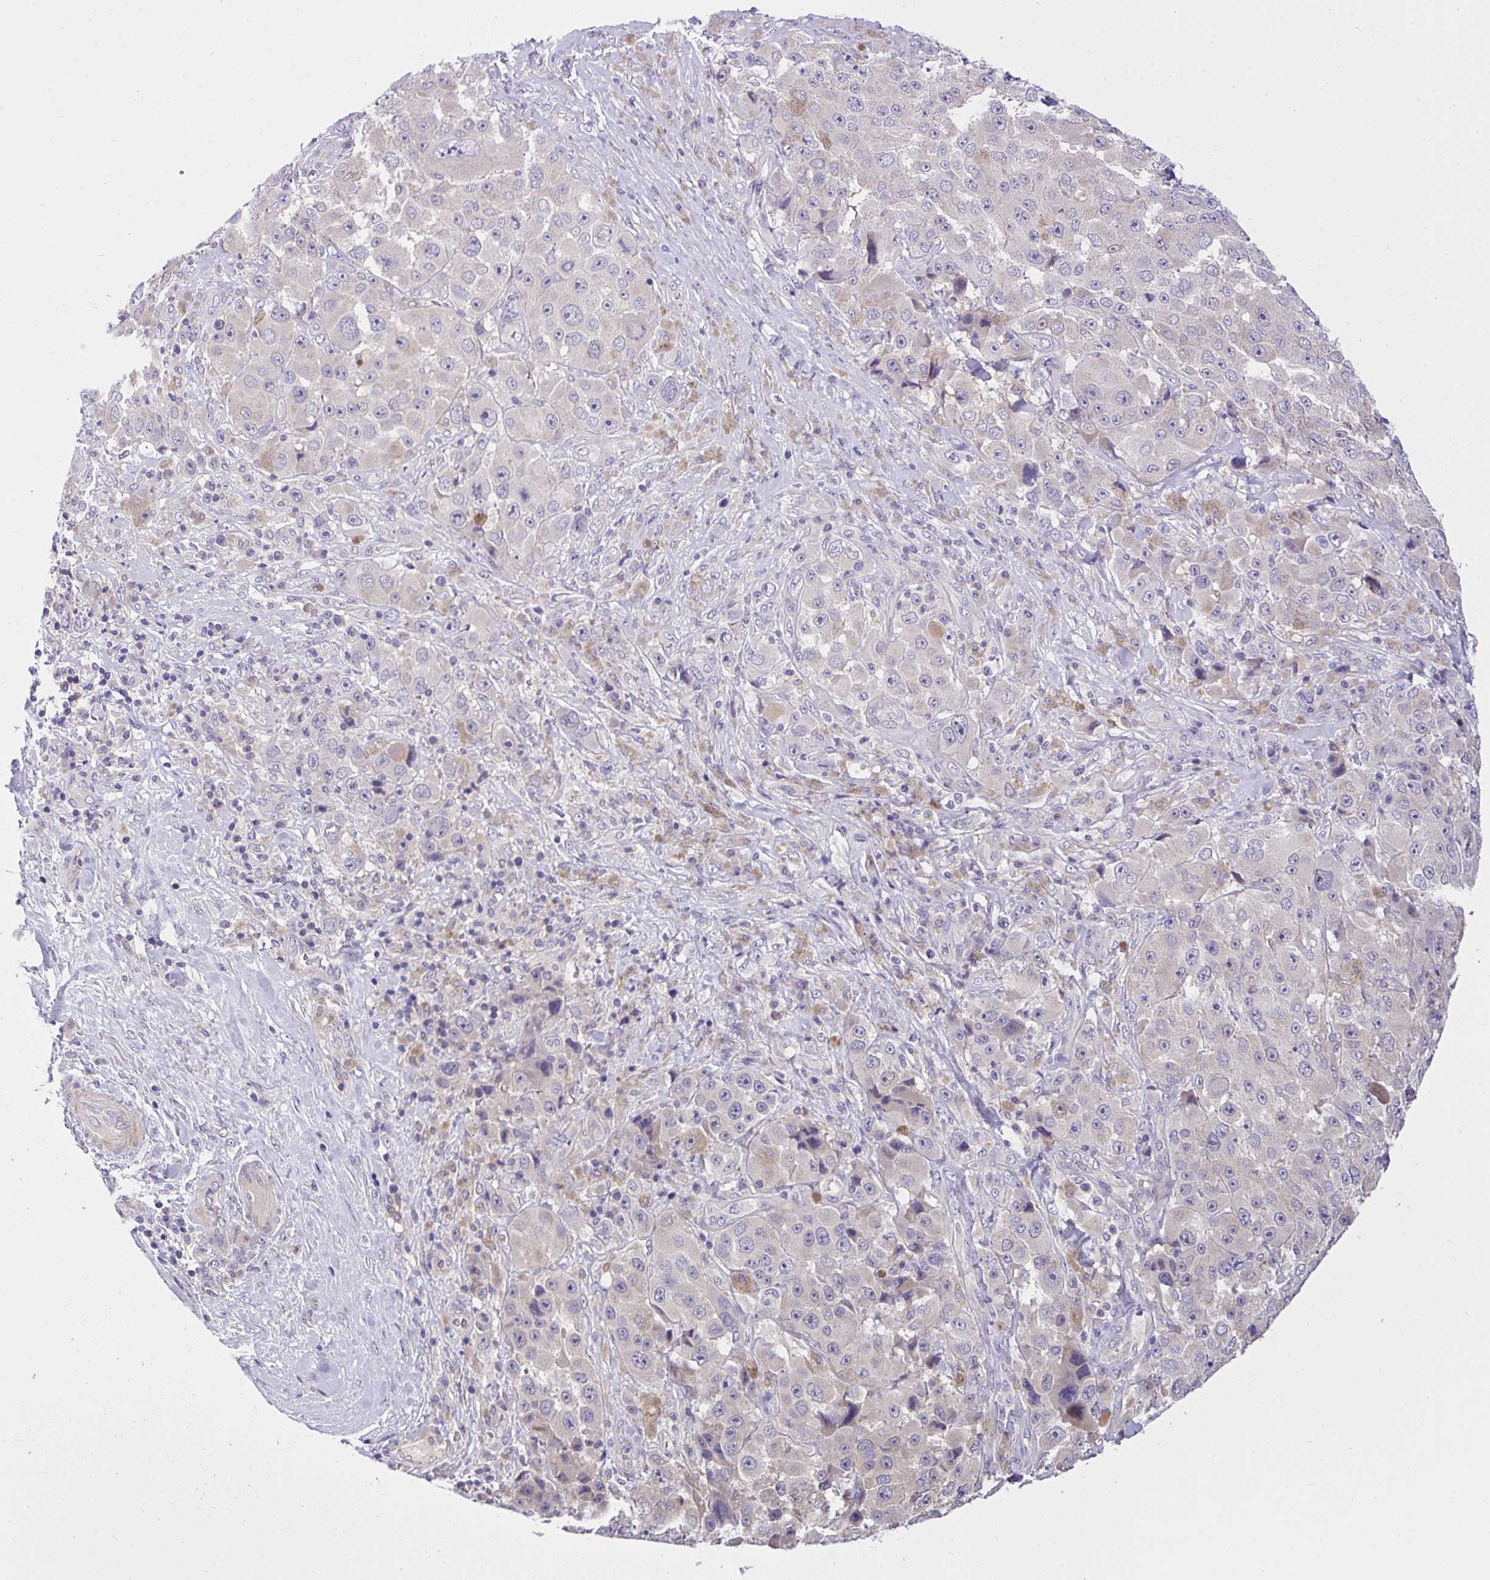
{"staining": {"intensity": "negative", "quantity": "none", "location": "none"}, "tissue": "melanoma", "cell_type": "Tumor cells", "image_type": "cancer", "snomed": [{"axis": "morphology", "description": "Malignant melanoma, Metastatic site"}, {"axis": "topography", "description": "Lymph node"}], "caption": "Malignant melanoma (metastatic site) was stained to show a protein in brown. There is no significant positivity in tumor cells.", "gene": "C19orf54", "patient": {"sex": "male", "age": 62}}